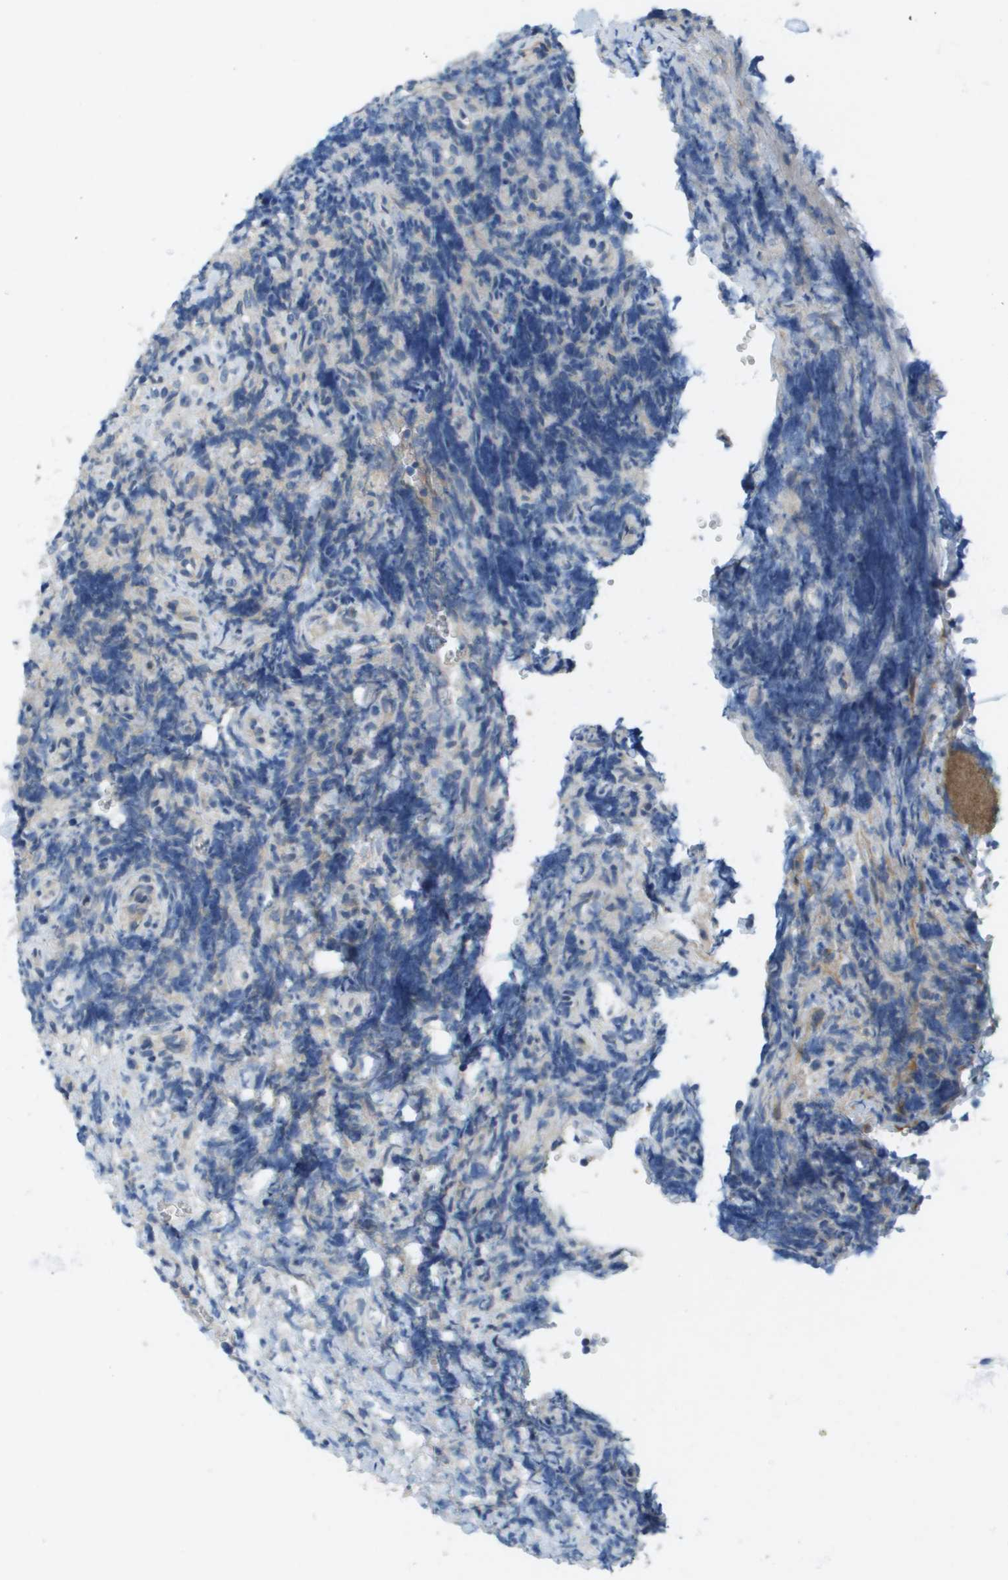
{"staining": {"intensity": "negative", "quantity": "none", "location": "none"}, "tissue": "lymphoma", "cell_type": "Tumor cells", "image_type": "cancer", "snomed": [{"axis": "morphology", "description": "Malignant lymphoma, non-Hodgkin's type, High grade"}, {"axis": "topography", "description": "Lymph node"}], "caption": "This is an immunohistochemistry micrograph of lymphoma. There is no expression in tumor cells.", "gene": "KRT23", "patient": {"sex": "female", "age": 76}}